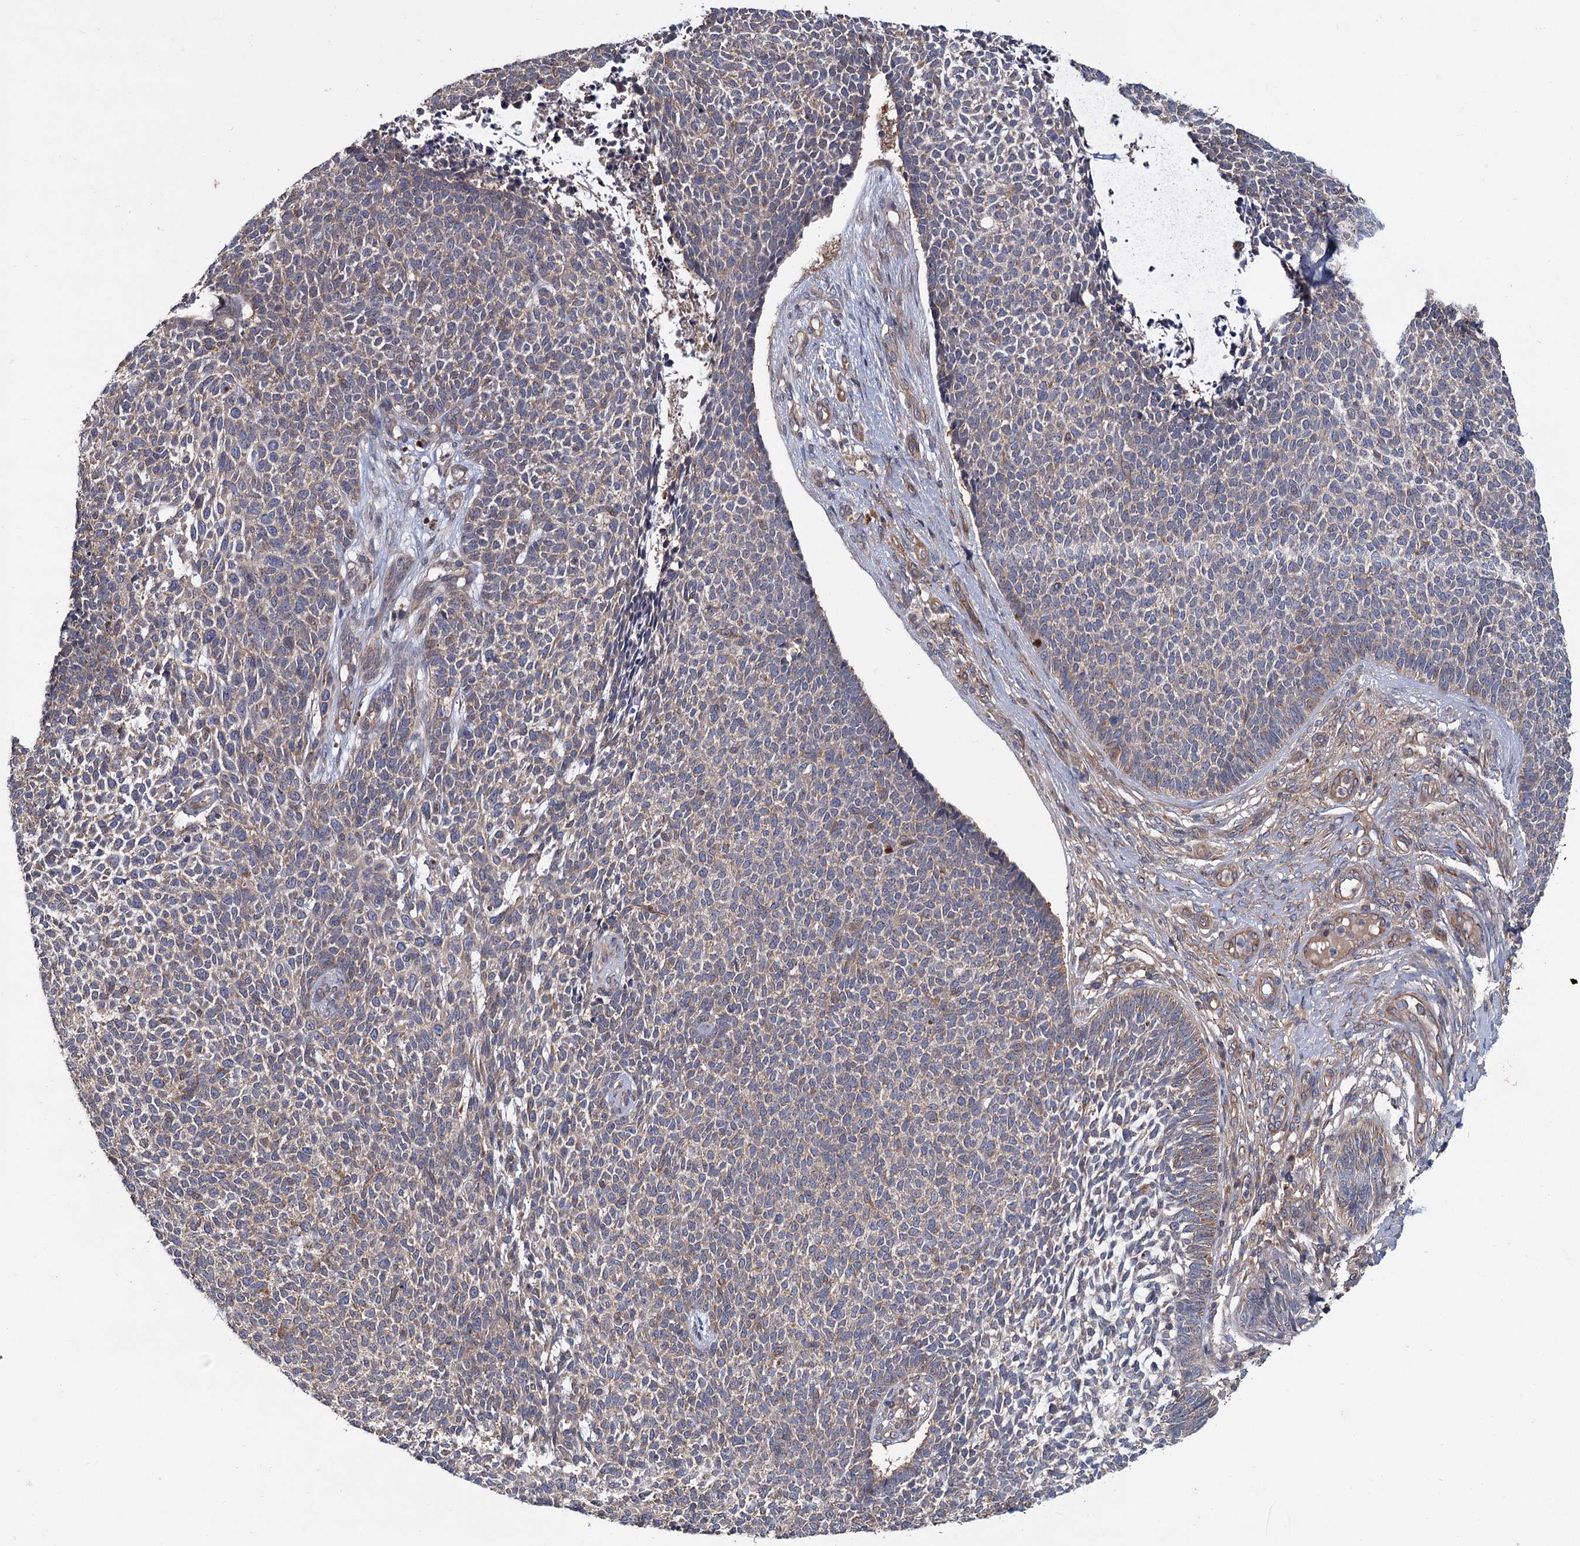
{"staining": {"intensity": "weak", "quantity": "25%-75%", "location": "cytoplasmic/membranous"}, "tissue": "skin cancer", "cell_type": "Tumor cells", "image_type": "cancer", "snomed": [{"axis": "morphology", "description": "Basal cell carcinoma"}, {"axis": "topography", "description": "Skin"}], "caption": "Tumor cells reveal low levels of weak cytoplasmic/membranous staining in approximately 25%-75% of cells in human basal cell carcinoma (skin).", "gene": "MTRR", "patient": {"sex": "female", "age": 84}}